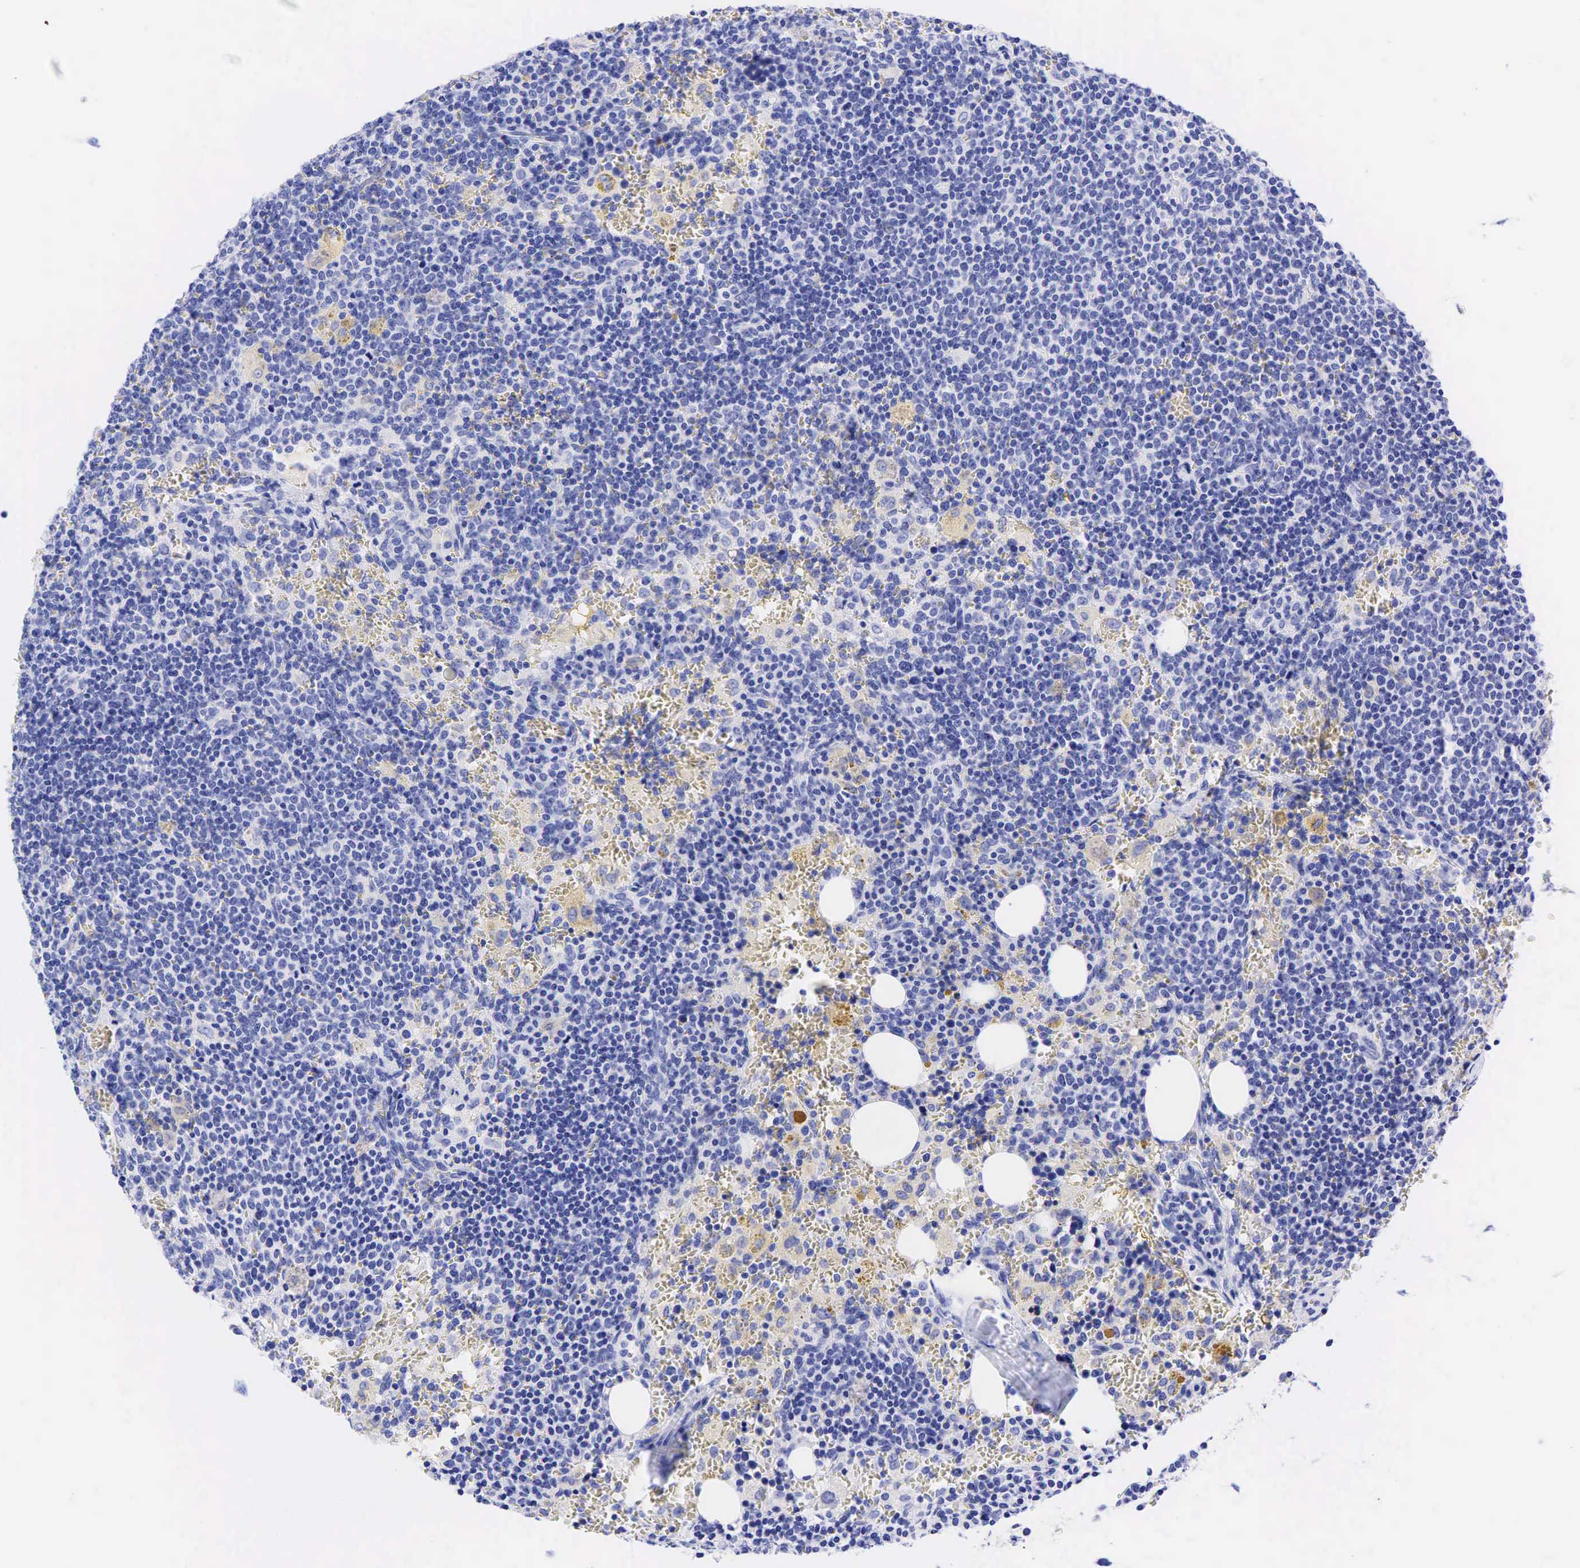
{"staining": {"intensity": "negative", "quantity": "none", "location": "none"}, "tissue": "lymphoma", "cell_type": "Tumor cells", "image_type": "cancer", "snomed": [{"axis": "morphology", "description": "Malignant lymphoma, non-Hodgkin's type, High grade"}, {"axis": "topography", "description": "Lymph node"}], "caption": "High power microscopy photomicrograph of an immunohistochemistry micrograph of lymphoma, revealing no significant expression in tumor cells. (IHC, brightfield microscopy, high magnification).", "gene": "CHGA", "patient": {"sex": "female", "age": 76}}